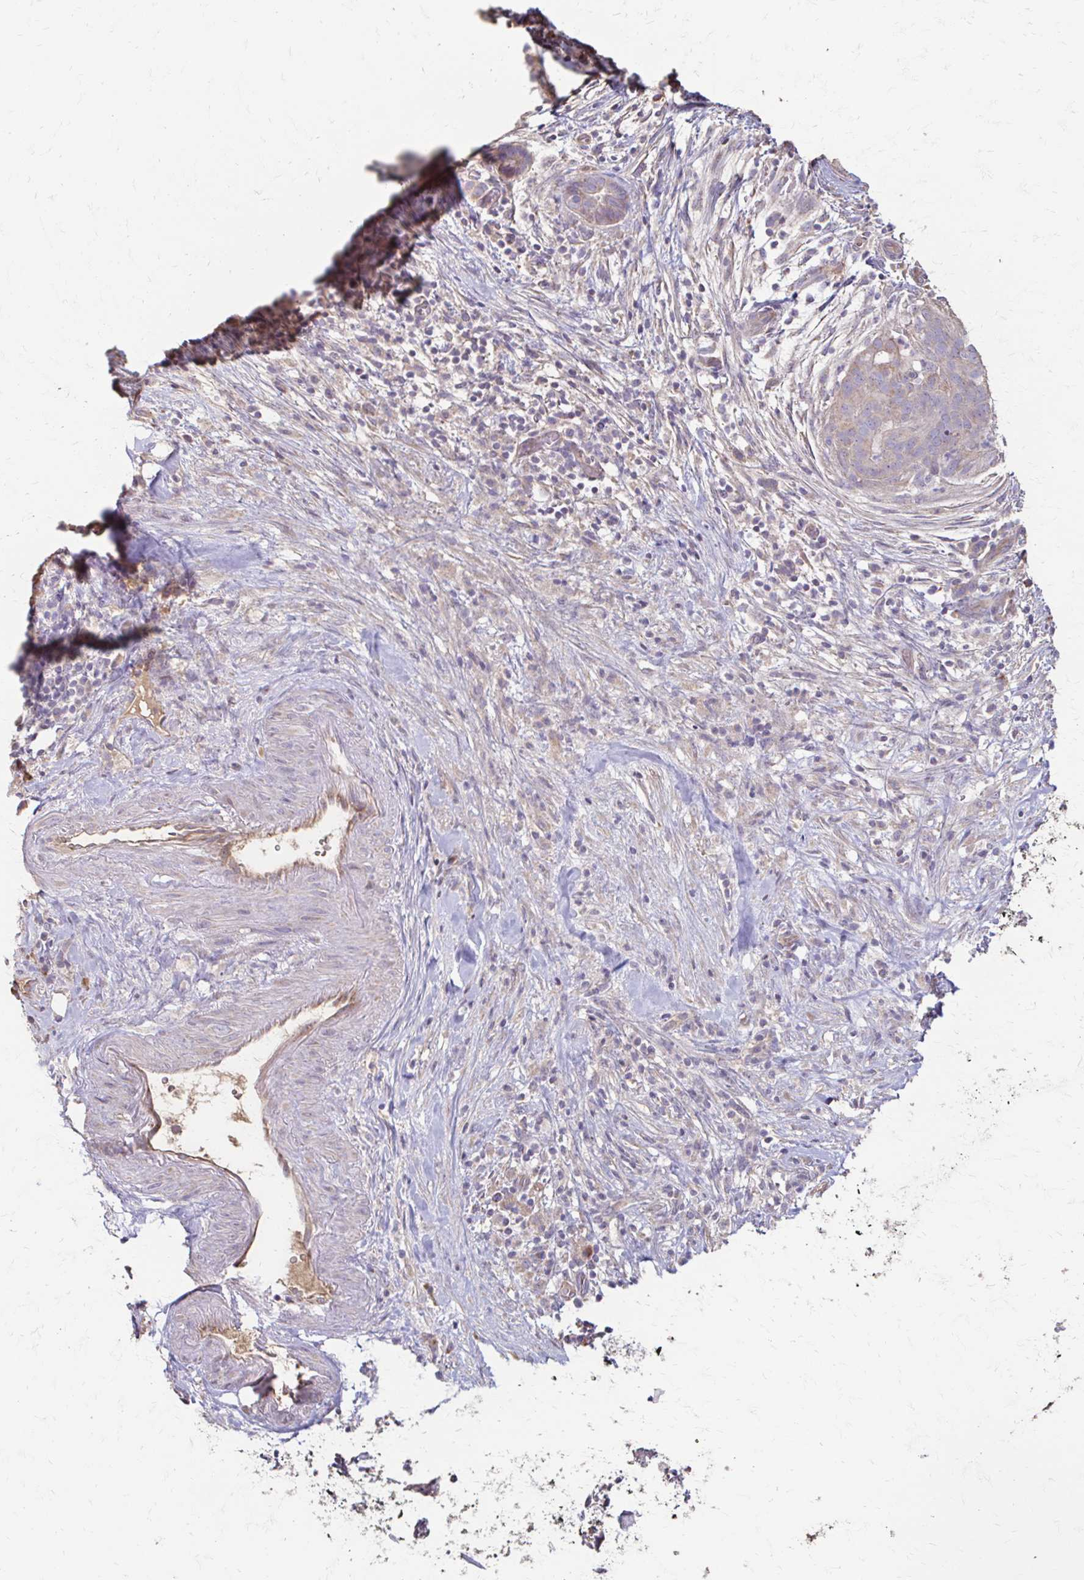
{"staining": {"intensity": "weak", "quantity": "<25%", "location": "cytoplasmic/membranous"}, "tissue": "pancreatic cancer", "cell_type": "Tumor cells", "image_type": "cancer", "snomed": [{"axis": "morphology", "description": "Adenocarcinoma, NOS"}, {"axis": "topography", "description": "Pancreas"}], "caption": "IHC histopathology image of human pancreatic cancer stained for a protein (brown), which displays no positivity in tumor cells.", "gene": "IL18BP", "patient": {"sex": "male", "age": 44}}